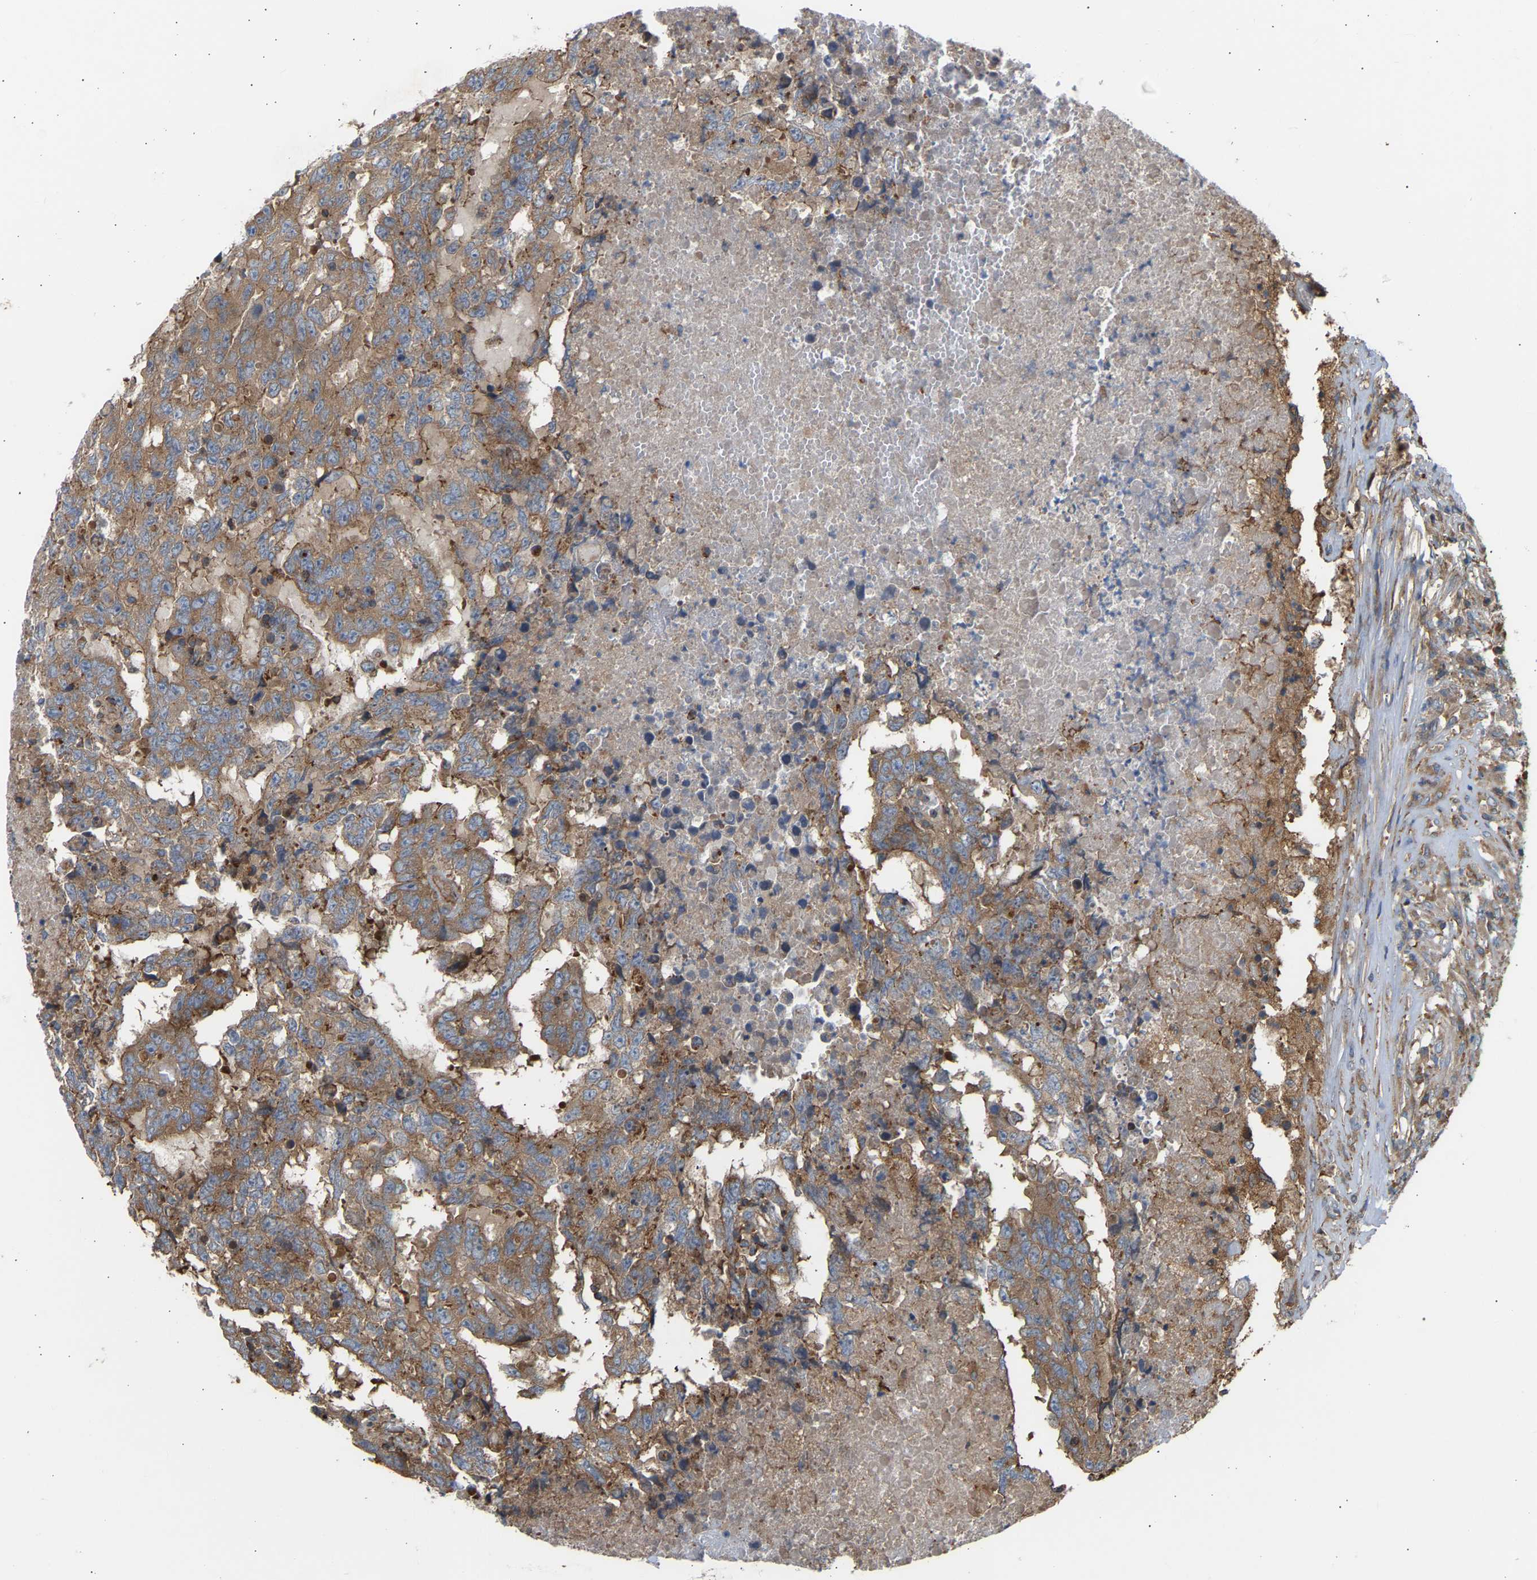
{"staining": {"intensity": "moderate", "quantity": ">75%", "location": "cytoplasmic/membranous"}, "tissue": "testis cancer", "cell_type": "Tumor cells", "image_type": "cancer", "snomed": [{"axis": "morphology", "description": "Necrosis, NOS"}, {"axis": "morphology", "description": "Carcinoma, Embryonal, NOS"}, {"axis": "topography", "description": "Testis"}], "caption": "This is a photomicrograph of IHC staining of testis cancer, which shows moderate positivity in the cytoplasmic/membranous of tumor cells.", "gene": "GCN1", "patient": {"sex": "male", "age": 19}}